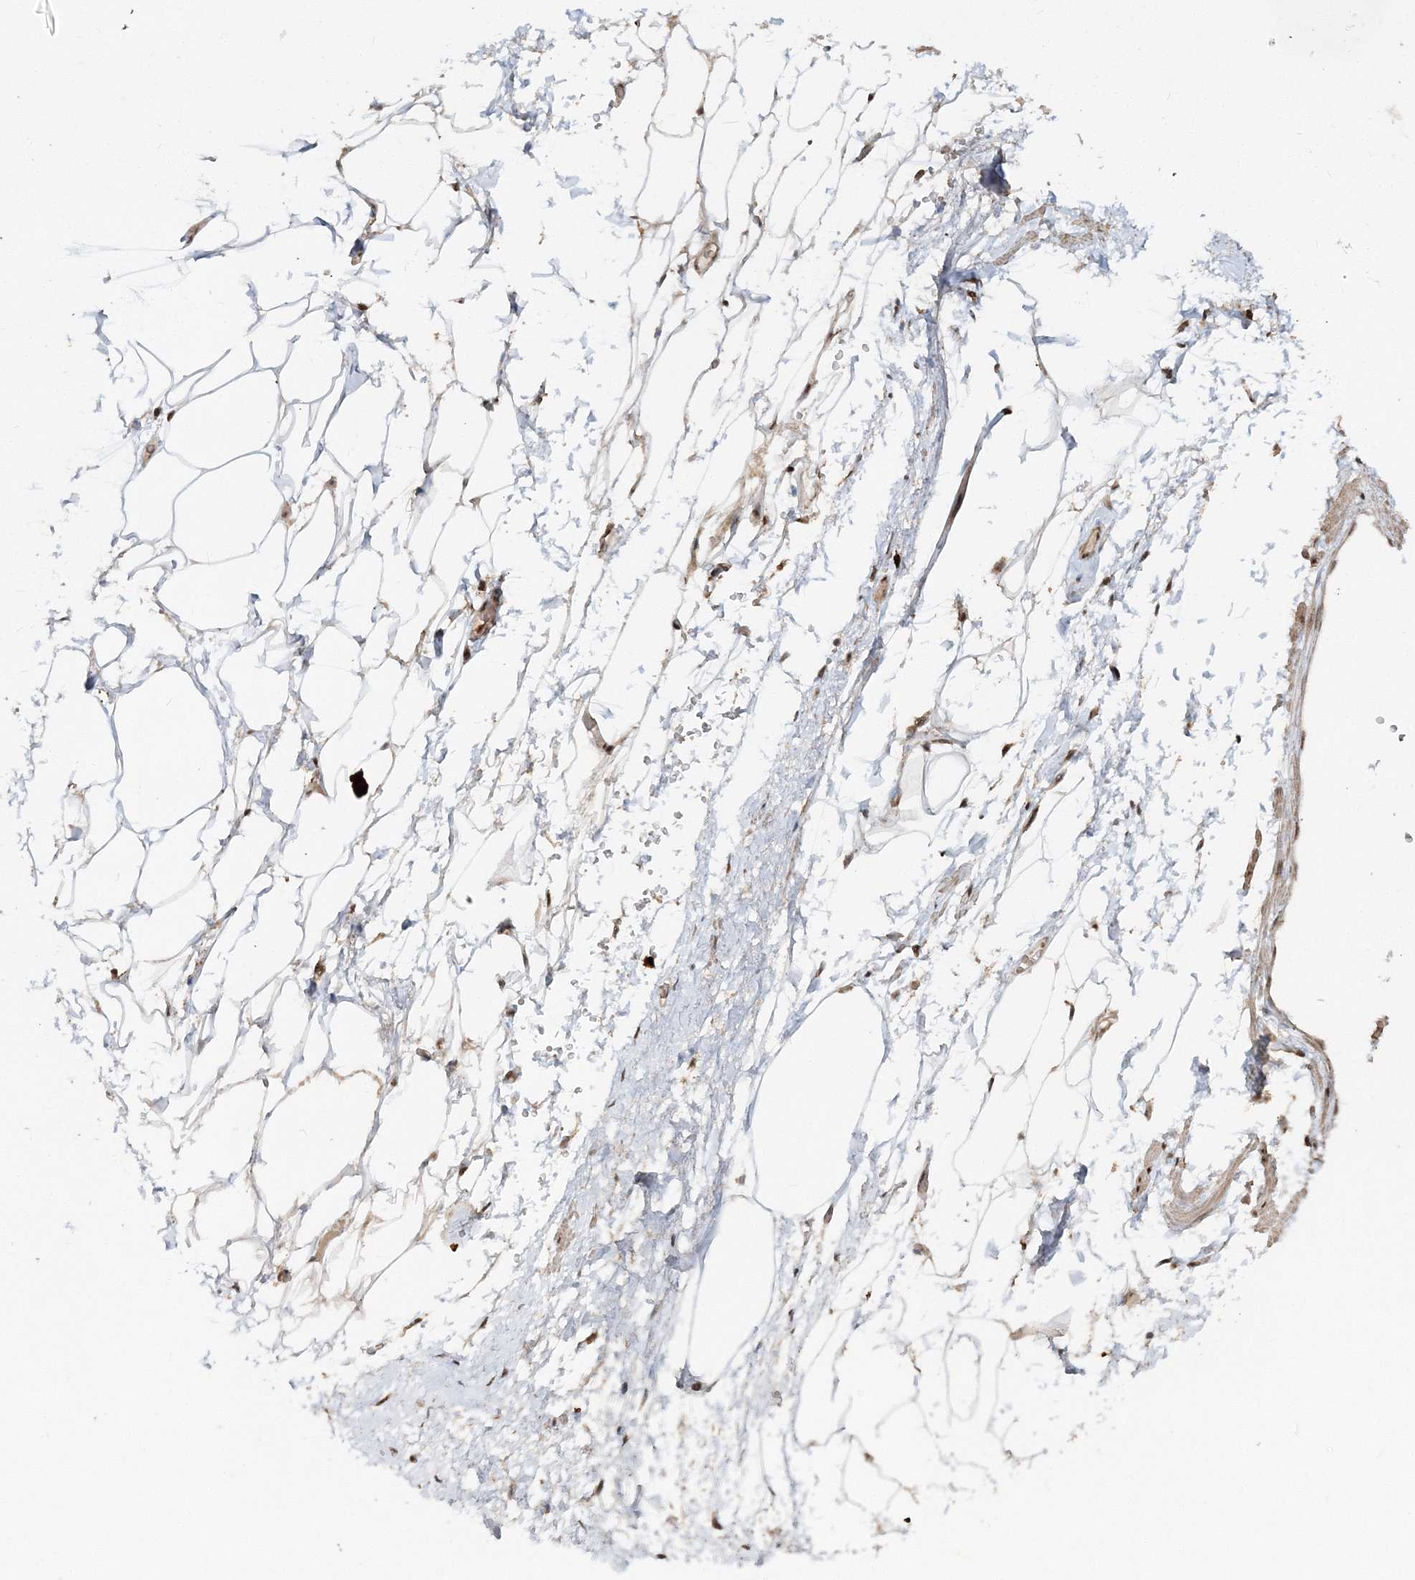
{"staining": {"intensity": "strong", "quantity": "25%-75%", "location": "nuclear"}, "tissue": "adipose tissue", "cell_type": "Adipocytes", "image_type": "normal", "snomed": [{"axis": "morphology", "description": "Normal tissue, NOS"}, {"axis": "morphology", "description": "Adenocarcinoma, Low grade"}, {"axis": "topography", "description": "Prostate"}, {"axis": "topography", "description": "Peripheral nerve tissue"}], "caption": "DAB immunohistochemical staining of normal adipose tissue reveals strong nuclear protein positivity in approximately 25%-75% of adipocytes. The staining was performed using DAB, with brown indicating positive protein expression. Nuclei are stained blue with hematoxylin.", "gene": "ENSG00000290315", "patient": {"sex": "male", "age": 63}}